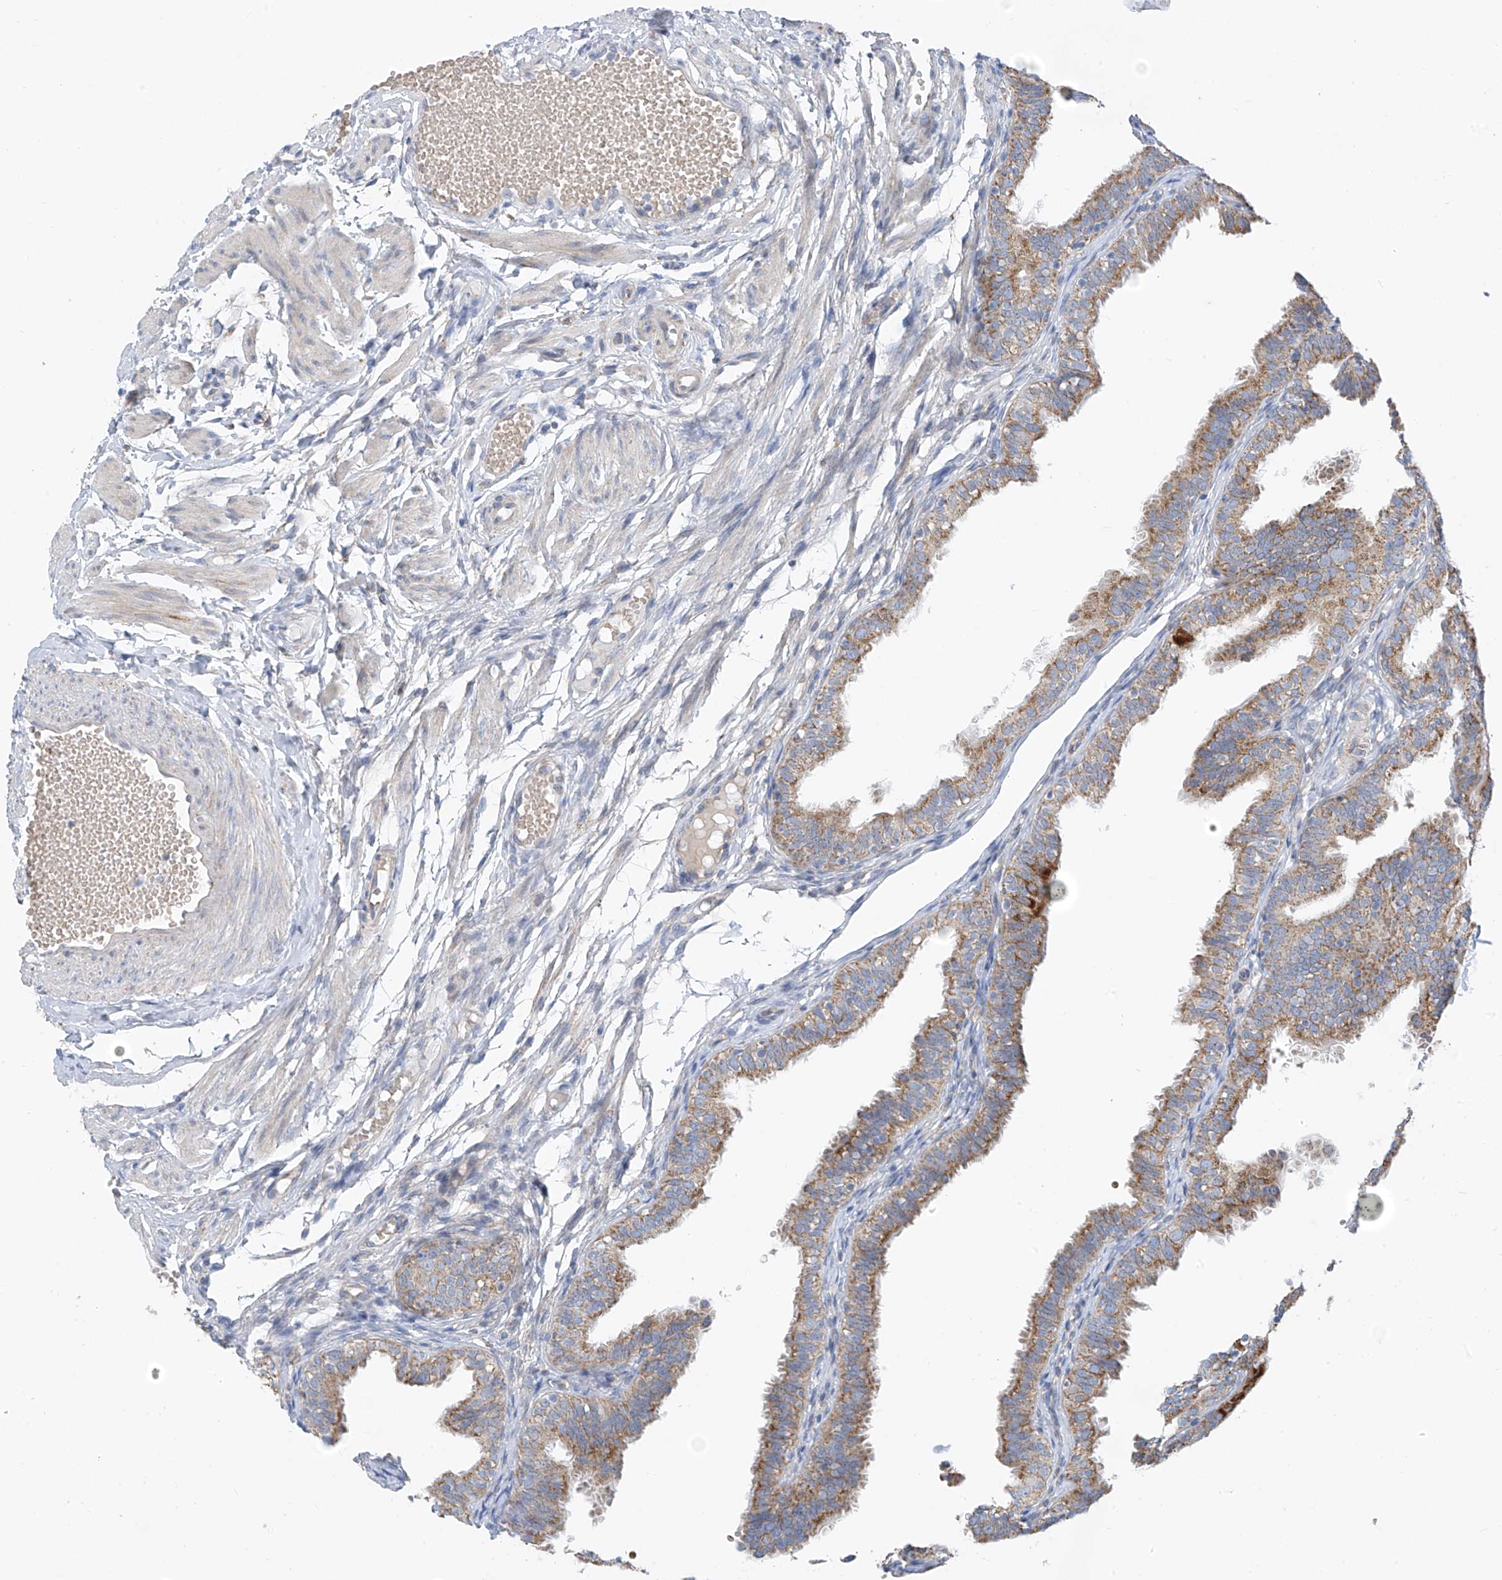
{"staining": {"intensity": "moderate", "quantity": ">75%", "location": "cytoplasmic/membranous"}, "tissue": "fallopian tube", "cell_type": "Glandular cells", "image_type": "normal", "snomed": [{"axis": "morphology", "description": "Normal tissue, NOS"}, {"axis": "topography", "description": "Fallopian tube"}], "caption": "This is a micrograph of immunohistochemistry staining of unremarkable fallopian tube, which shows moderate staining in the cytoplasmic/membranous of glandular cells.", "gene": "EOMES", "patient": {"sex": "female", "age": 35}}